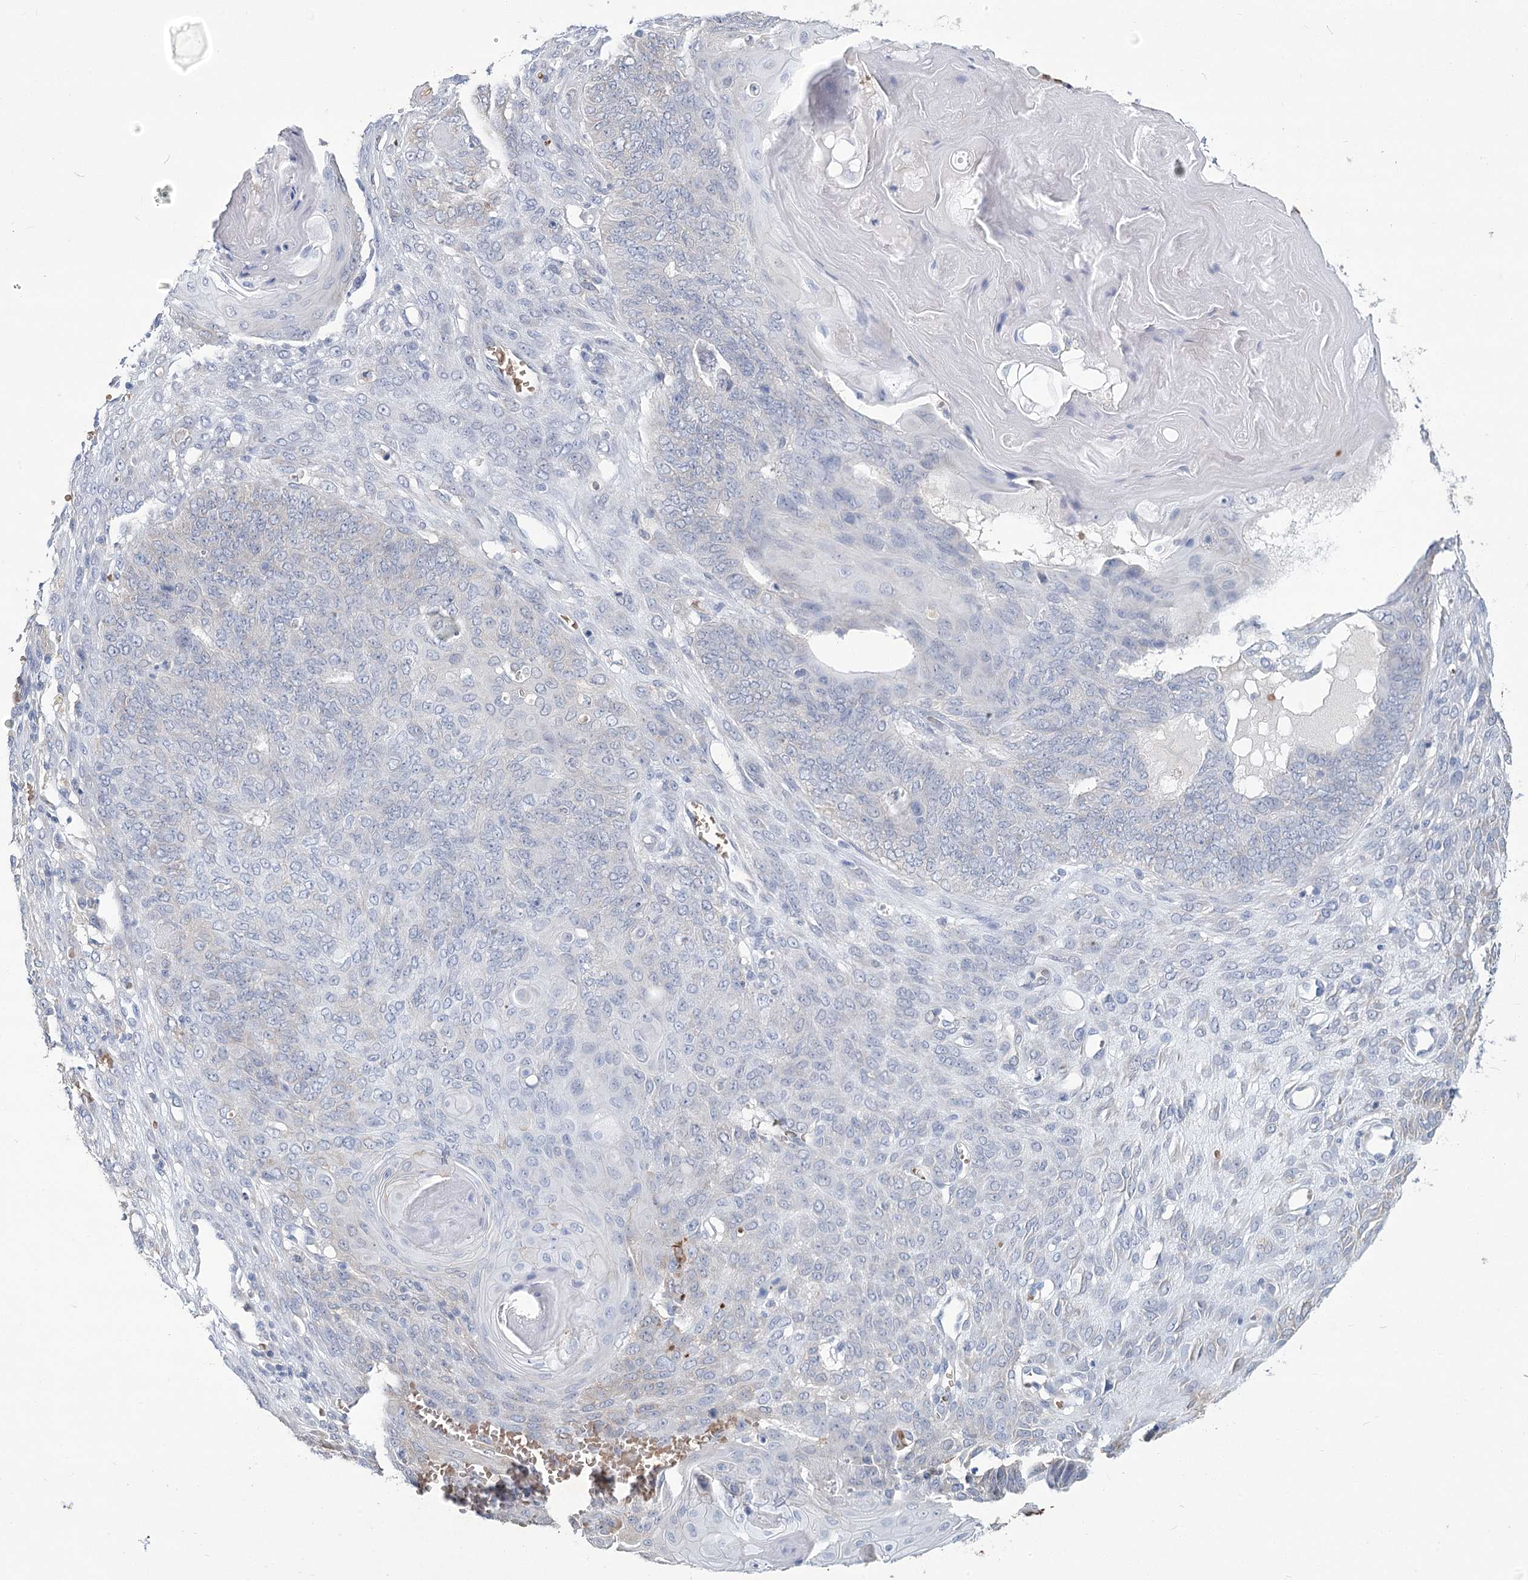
{"staining": {"intensity": "negative", "quantity": "none", "location": "none"}, "tissue": "endometrial cancer", "cell_type": "Tumor cells", "image_type": "cancer", "snomed": [{"axis": "morphology", "description": "Adenocarcinoma, NOS"}, {"axis": "topography", "description": "Endometrium"}], "caption": "Image shows no protein positivity in tumor cells of endometrial adenocarcinoma tissue. The staining was performed using DAB (3,3'-diaminobenzidine) to visualize the protein expression in brown, while the nuclei were stained in blue with hematoxylin (Magnification: 20x).", "gene": "HBA1", "patient": {"sex": "female", "age": 32}}